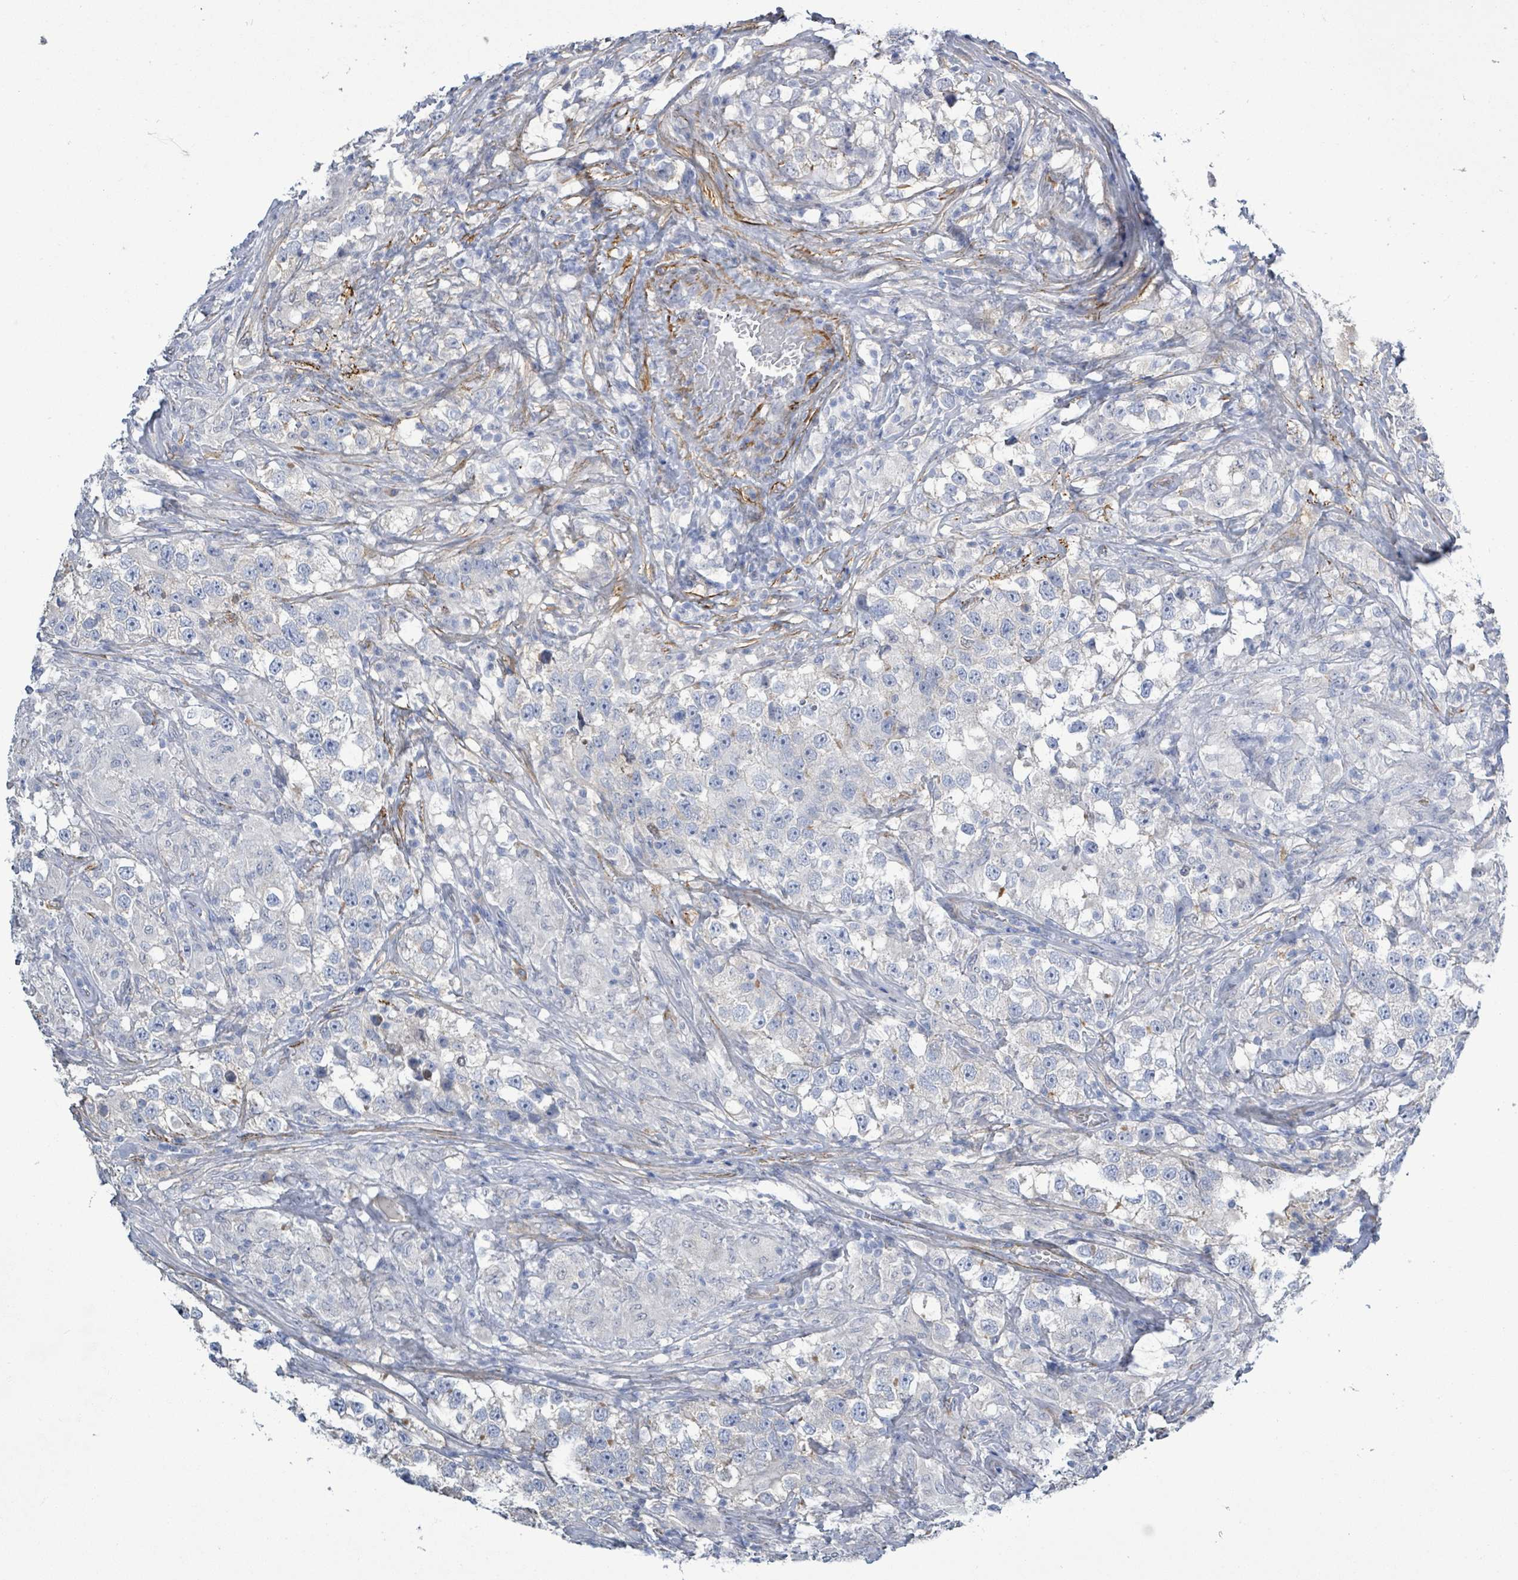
{"staining": {"intensity": "negative", "quantity": "none", "location": "none"}, "tissue": "testis cancer", "cell_type": "Tumor cells", "image_type": "cancer", "snomed": [{"axis": "morphology", "description": "Seminoma, NOS"}, {"axis": "topography", "description": "Testis"}], "caption": "Testis cancer (seminoma) stained for a protein using IHC shows no expression tumor cells.", "gene": "DMRTC1B", "patient": {"sex": "male", "age": 46}}